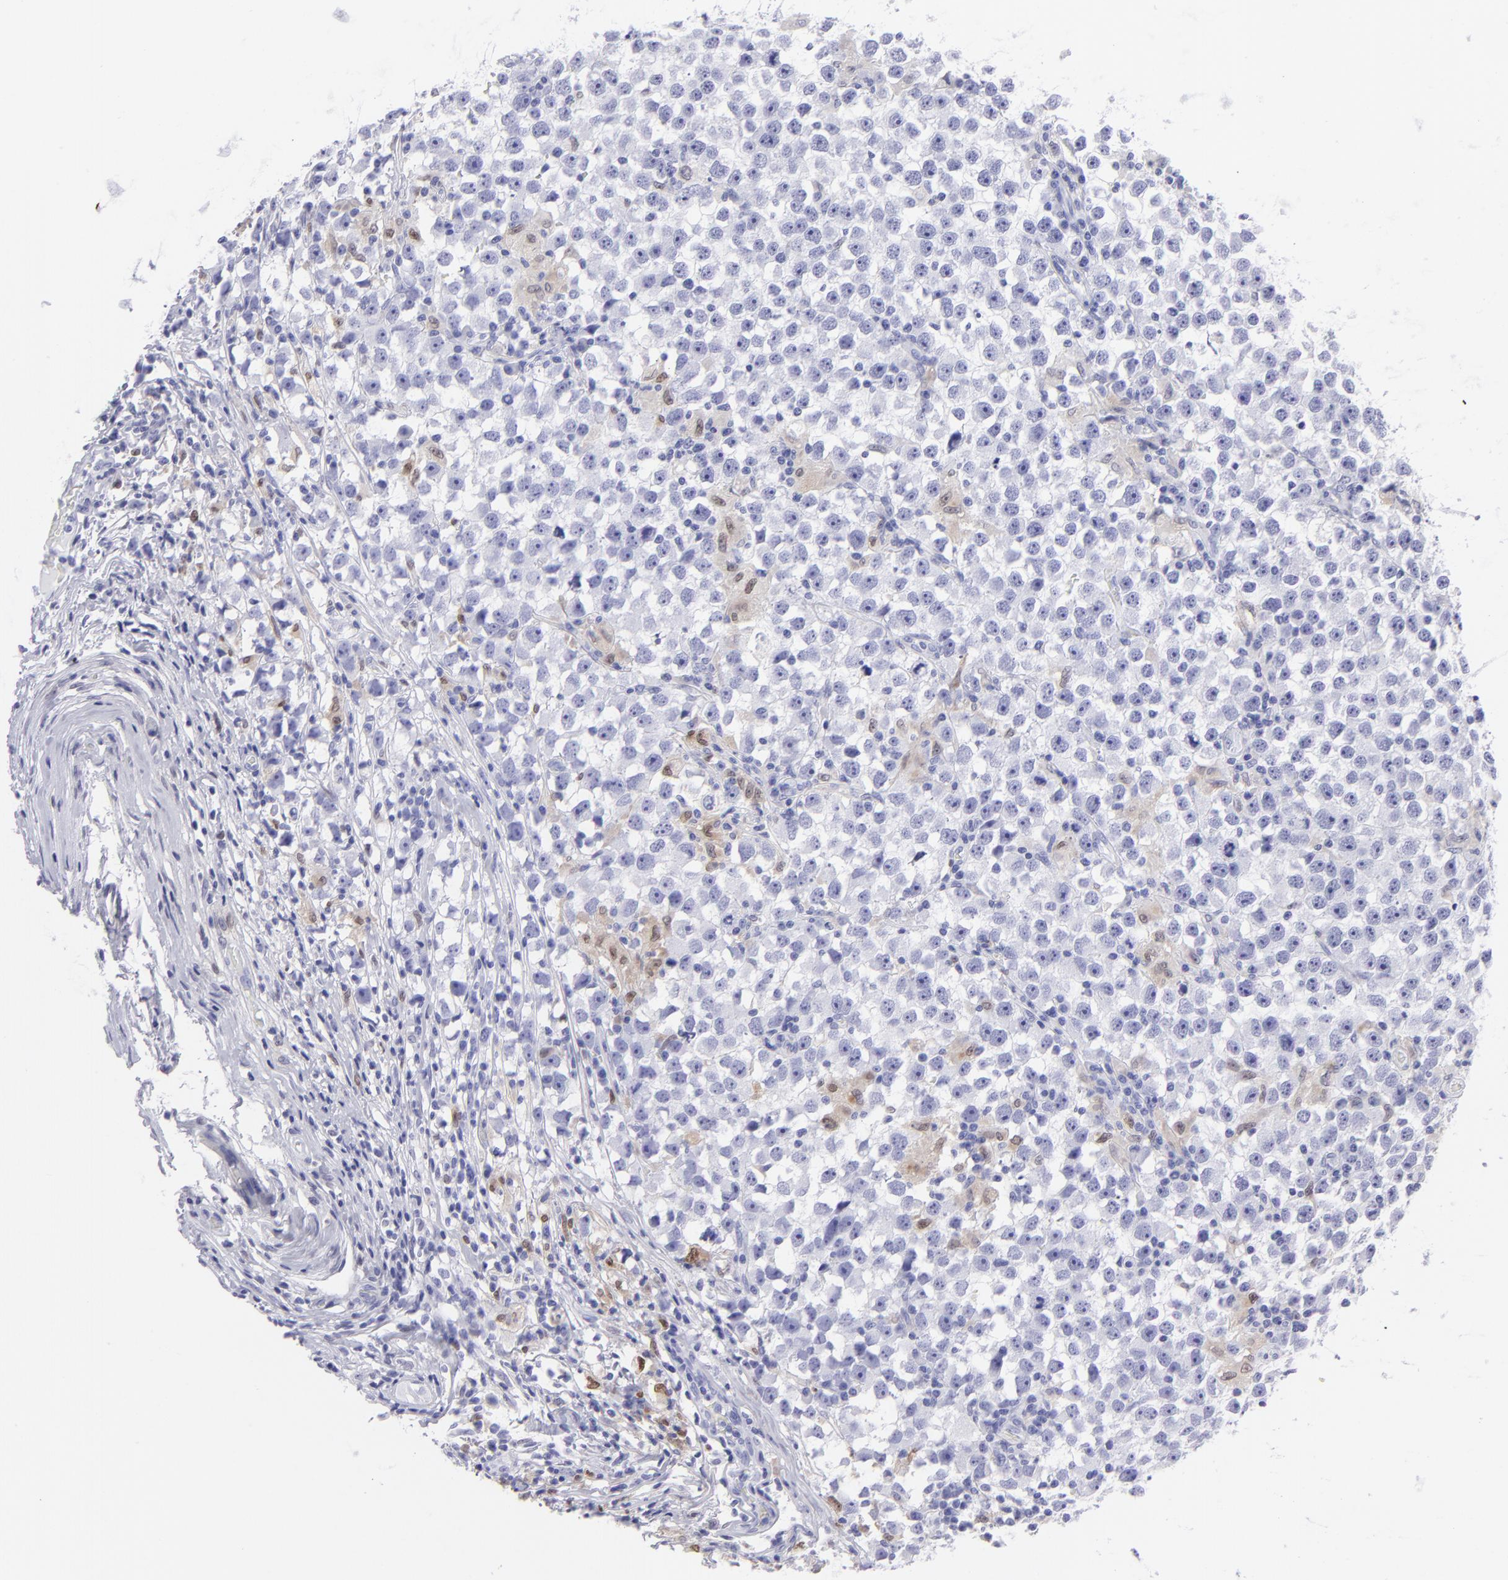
{"staining": {"intensity": "weak", "quantity": "<25%", "location": "cytoplasmic/membranous,nuclear"}, "tissue": "testis cancer", "cell_type": "Tumor cells", "image_type": "cancer", "snomed": [{"axis": "morphology", "description": "Seminoma, NOS"}, {"axis": "topography", "description": "Testis"}], "caption": "Immunohistochemistry (IHC) histopathology image of human seminoma (testis) stained for a protein (brown), which exhibits no positivity in tumor cells.", "gene": "MITF", "patient": {"sex": "male", "age": 33}}